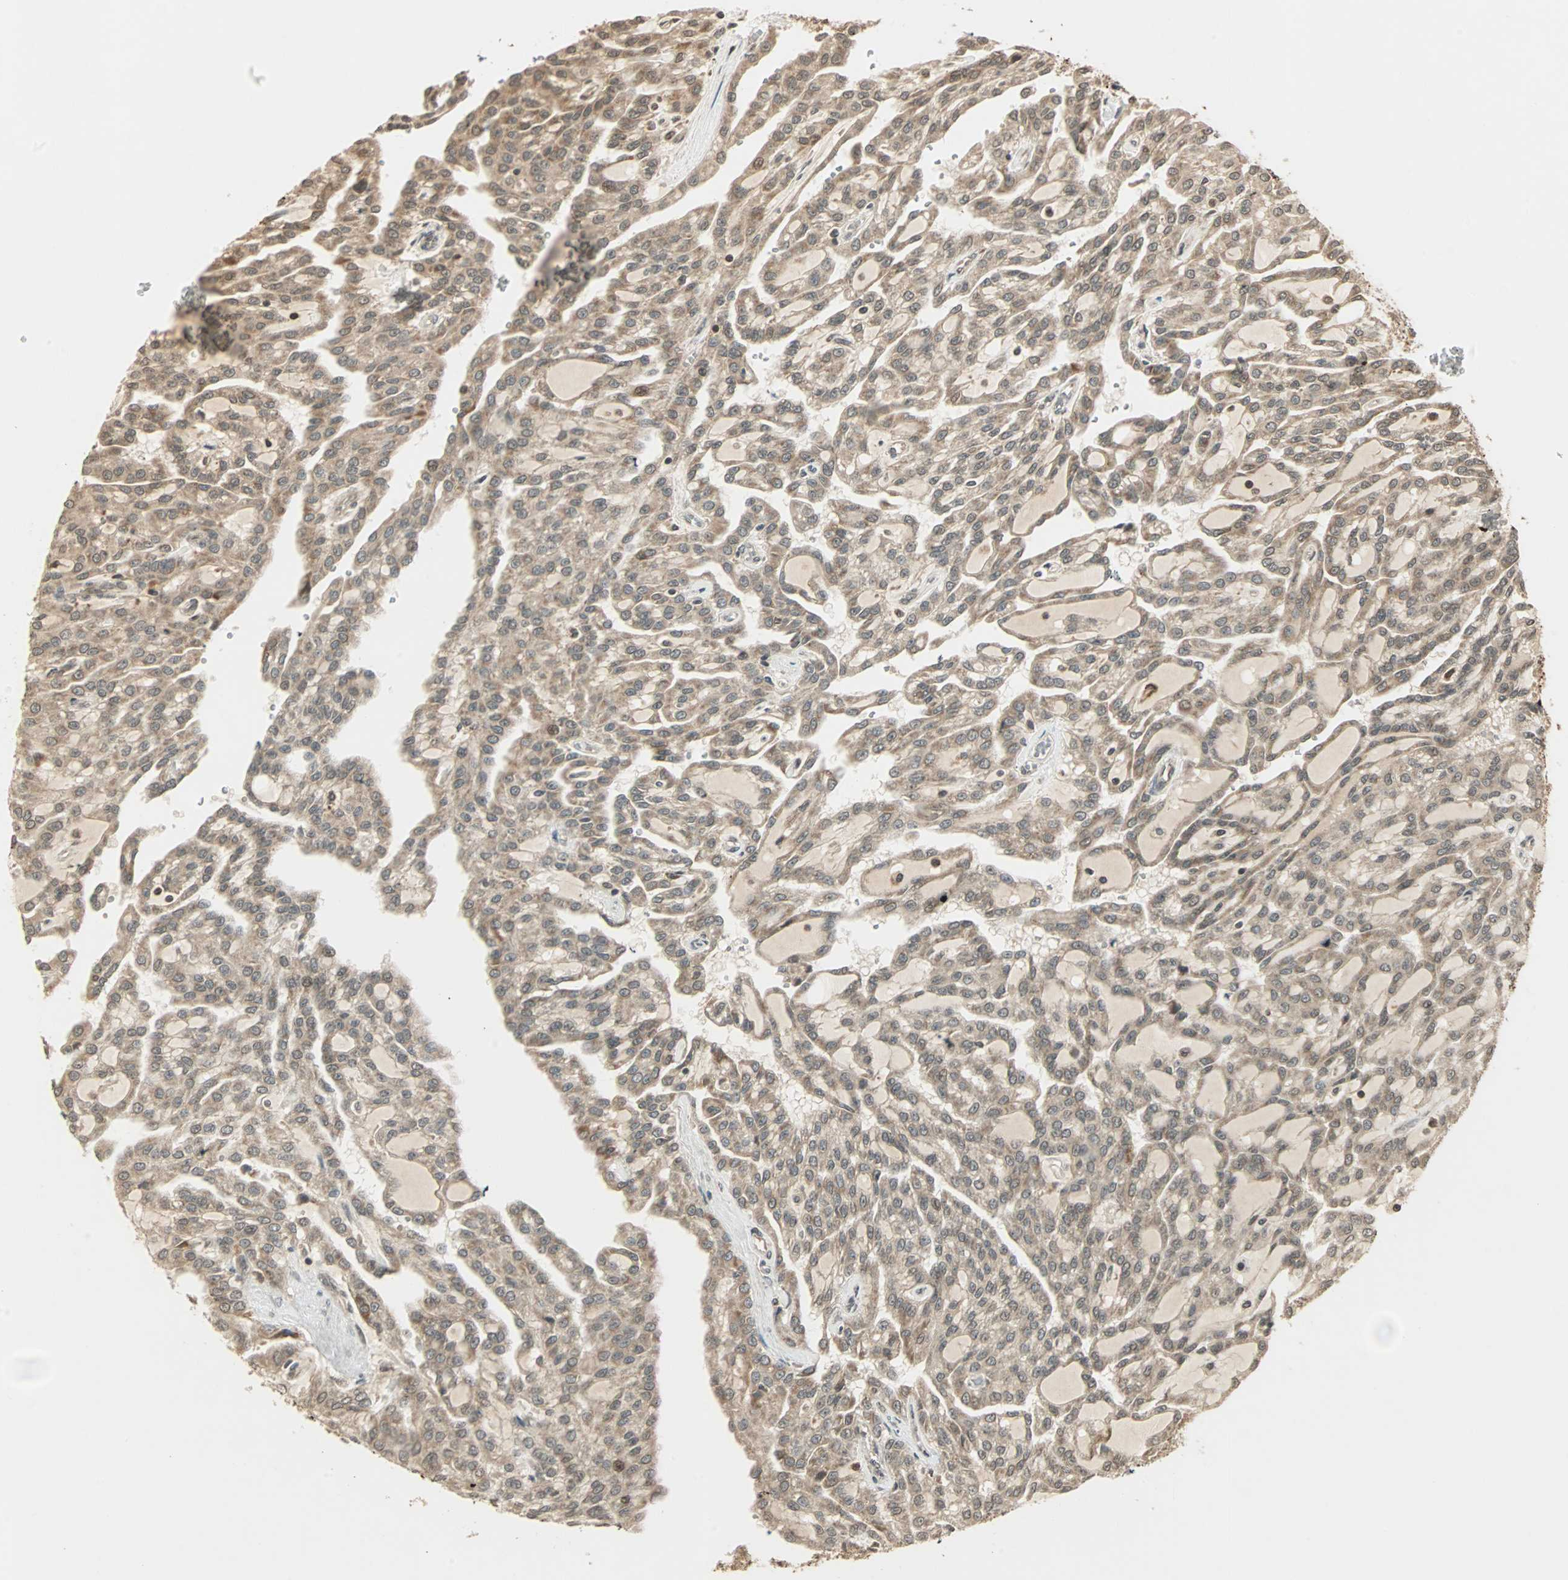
{"staining": {"intensity": "moderate", "quantity": ">75%", "location": "cytoplasmic/membranous"}, "tissue": "renal cancer", "cell_type": "Tumor cells", "image_type": "cancer", "snomed": [{"axis": "morphology", "description": "Adenocarcinoma, NOS"}, {"axis": "topography", "description": "Kidney"}], "caption": "IHC of human adenocarcinoma (renal) displays medium levels of moderate cytoplasmic/membranous expression in about >75% of tumor cells.", "gene": "RFFL", "patient": {"sex": "male", "age": 63}}